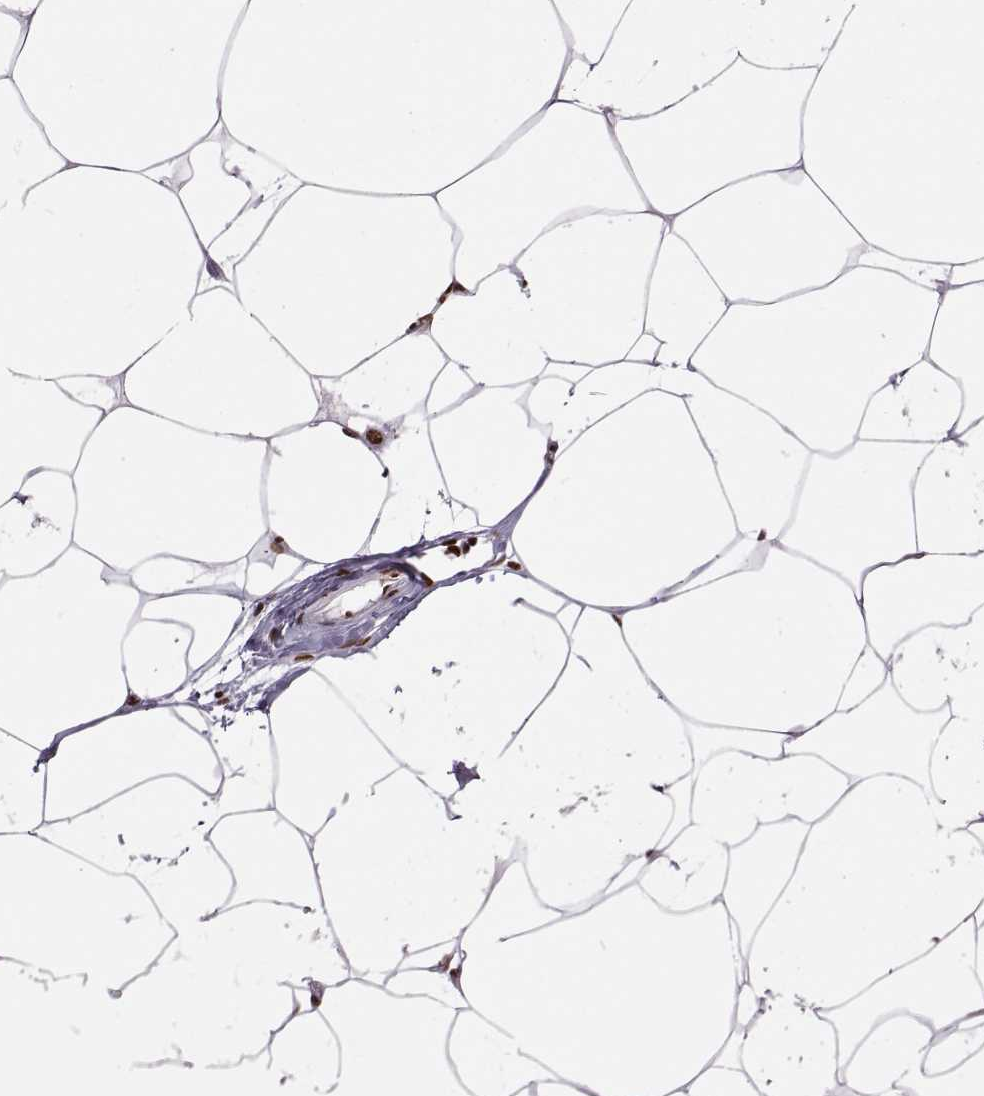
{"staining": {"intensity": "strong", "quantity": "25%-75%", "location": "nuclear"}, "tissue": "breast", "cell_type": "Adipocytes", "image_type": "normal", "snomed": [{"axis": "morphology", "description": "Normal tissue, NOS"}, {"axis": "topography", "description": "Breast"}], "caption": "DAB (3,3'-diaminobenzidine) immunohistochemical staining of benign breast exhibits strong nuclear protein positivity in about 25%-75% of adipocytes. (Stains: DAB (3,3'-diaminobenzidine) in brown, nuclei in blue, Microscopy: brightfield microscopy at high magnification).", "gene": "SNAI1", "patient": {"sex": "female", "age": 32}}